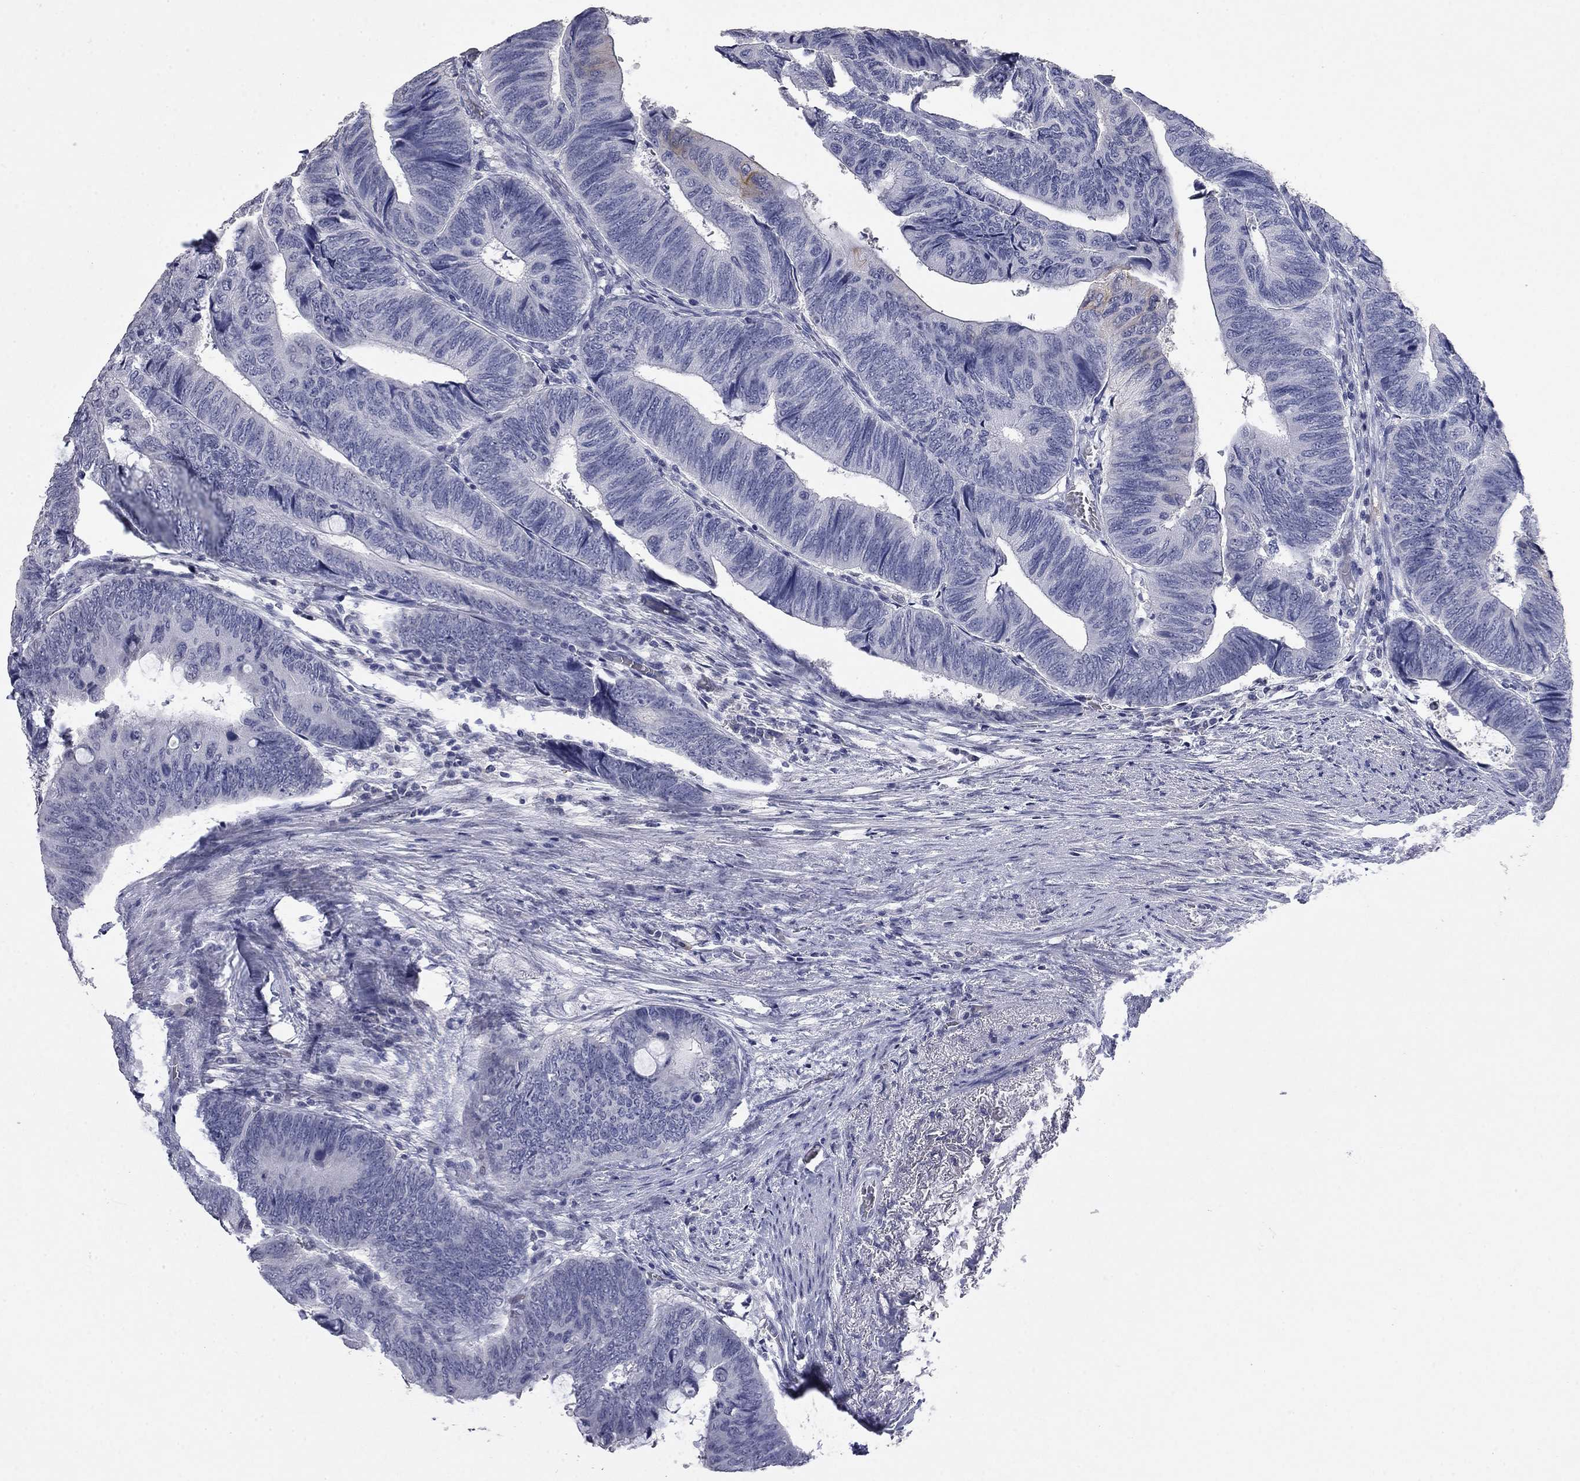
{"staining": {"intensity": "negative", "quantity": "none", "location": "none"}, "tissue": "colorectal cancer", "cell_type": "Tumor cells", "image_type": "cancer", "snomed": [{"axis": "morphology", "description": "Normal tissue, NOS"}, {"axis": "morphology", "description": "Adenocarcinoma, NOS"}, {"axis": "topography", "description": "Rectum"}, {"axis": "topography", "description": "Peripheral nerve tissue"}], "caption": "Tumor cells show no significant staining in colorectal adenocarcinoma. The staining was performed using DAB (3,3'-diaminobenzidine) to visualize the protein expression in brown, while the nuclei were stained in blue with hematoxylin (Magnification: 20x).", "gene": "SLC51A", "patient": {"sex": "male", "age": 92}}